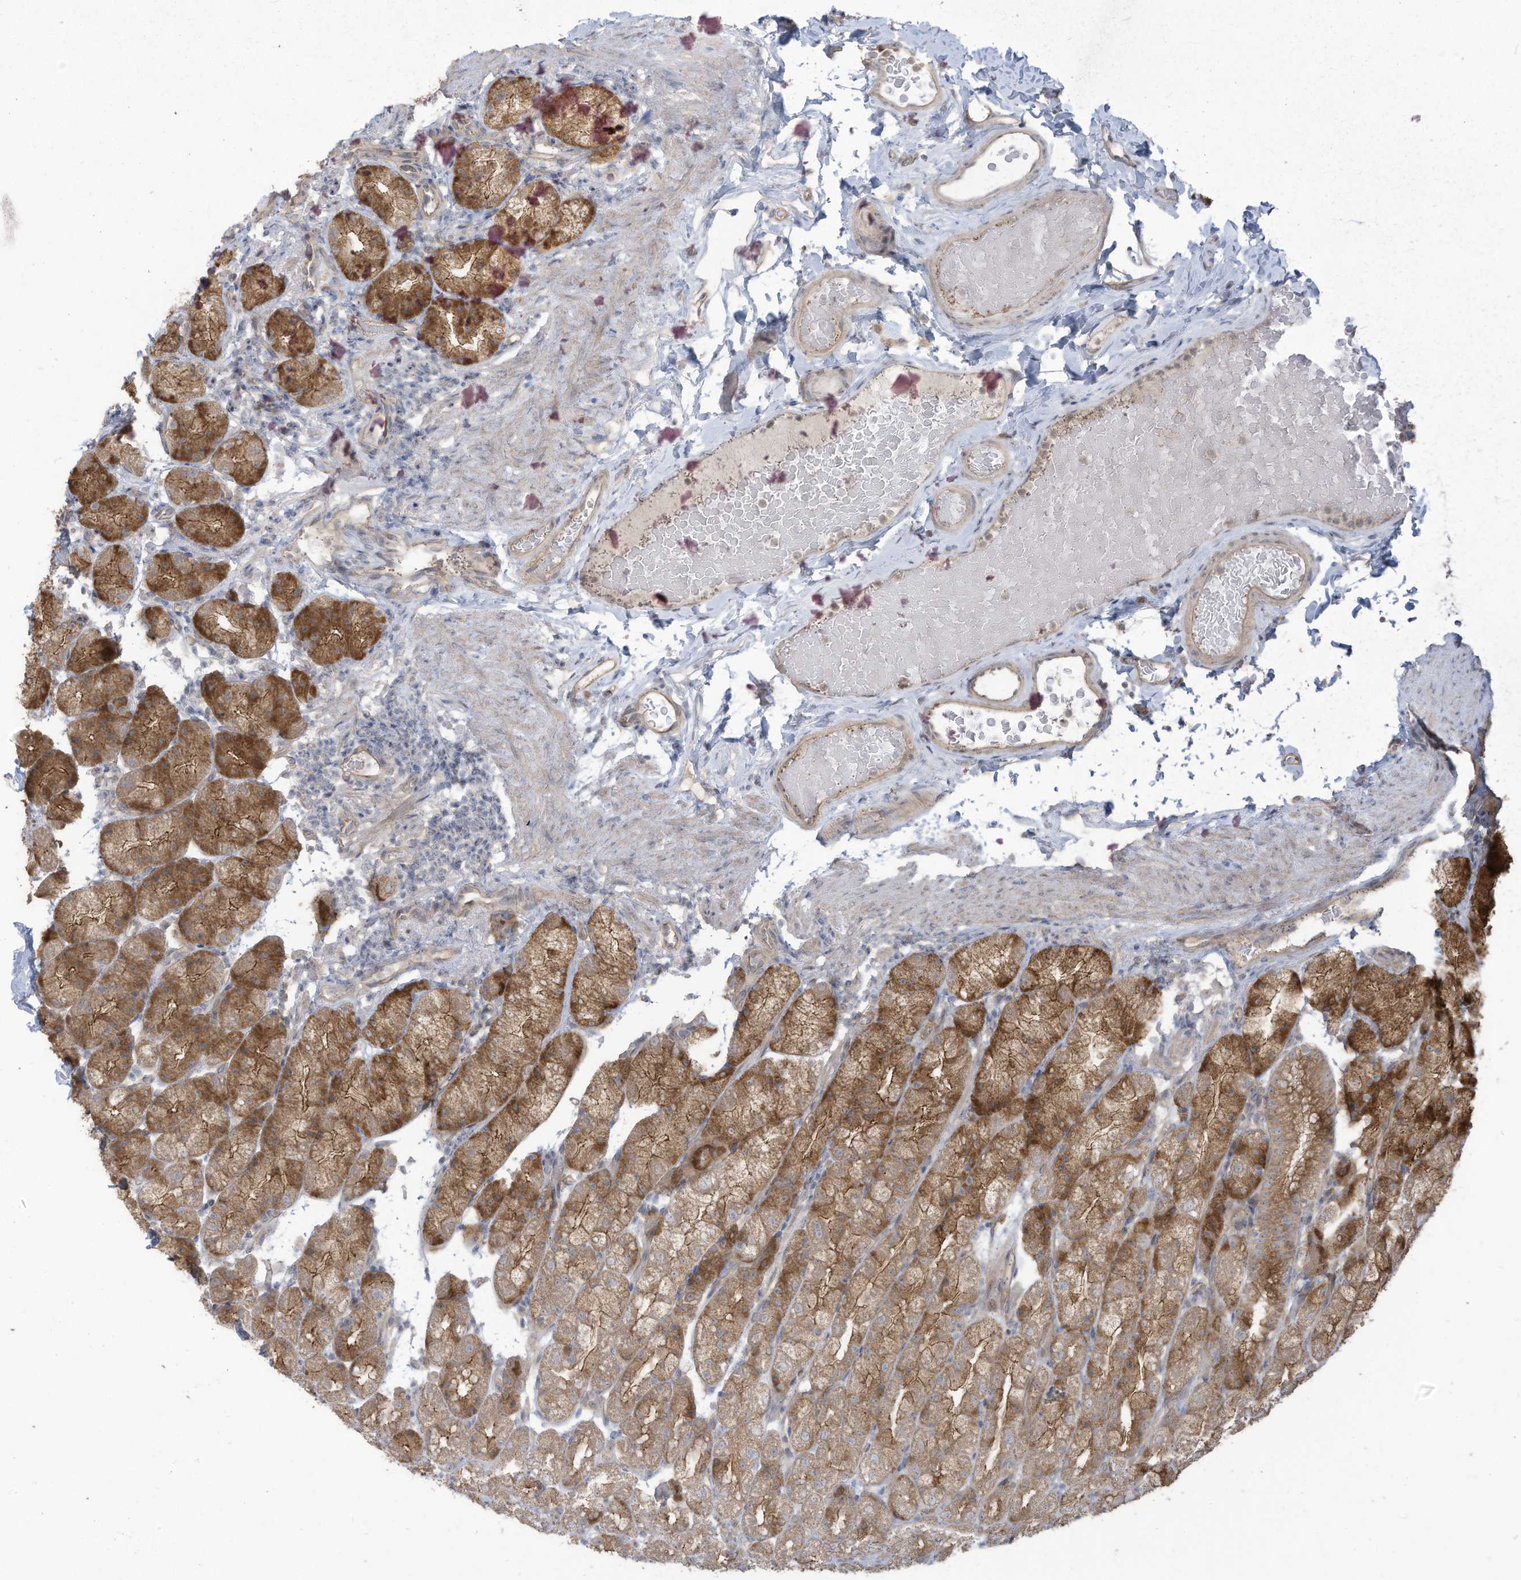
{"staining": {"intensity": "moderate", "quantity": ">75%", "location": "cytoplasmic/membranous"}, "tissue": "stomach", "cell_type": "Glandular cells", "image_type": "normal", "snomed": [{"axis": "morphology", "description": "Normal tissue, NOS"}, {"axis": "topography", "description": "Stomach, upper"}], "caption": "Moderate cytoplasmic/membranous protein expression is seen in about >75% of glandular cells in stomach.", "gene": "MAGIX", "patient": {"sex": "male", "age": 68}}